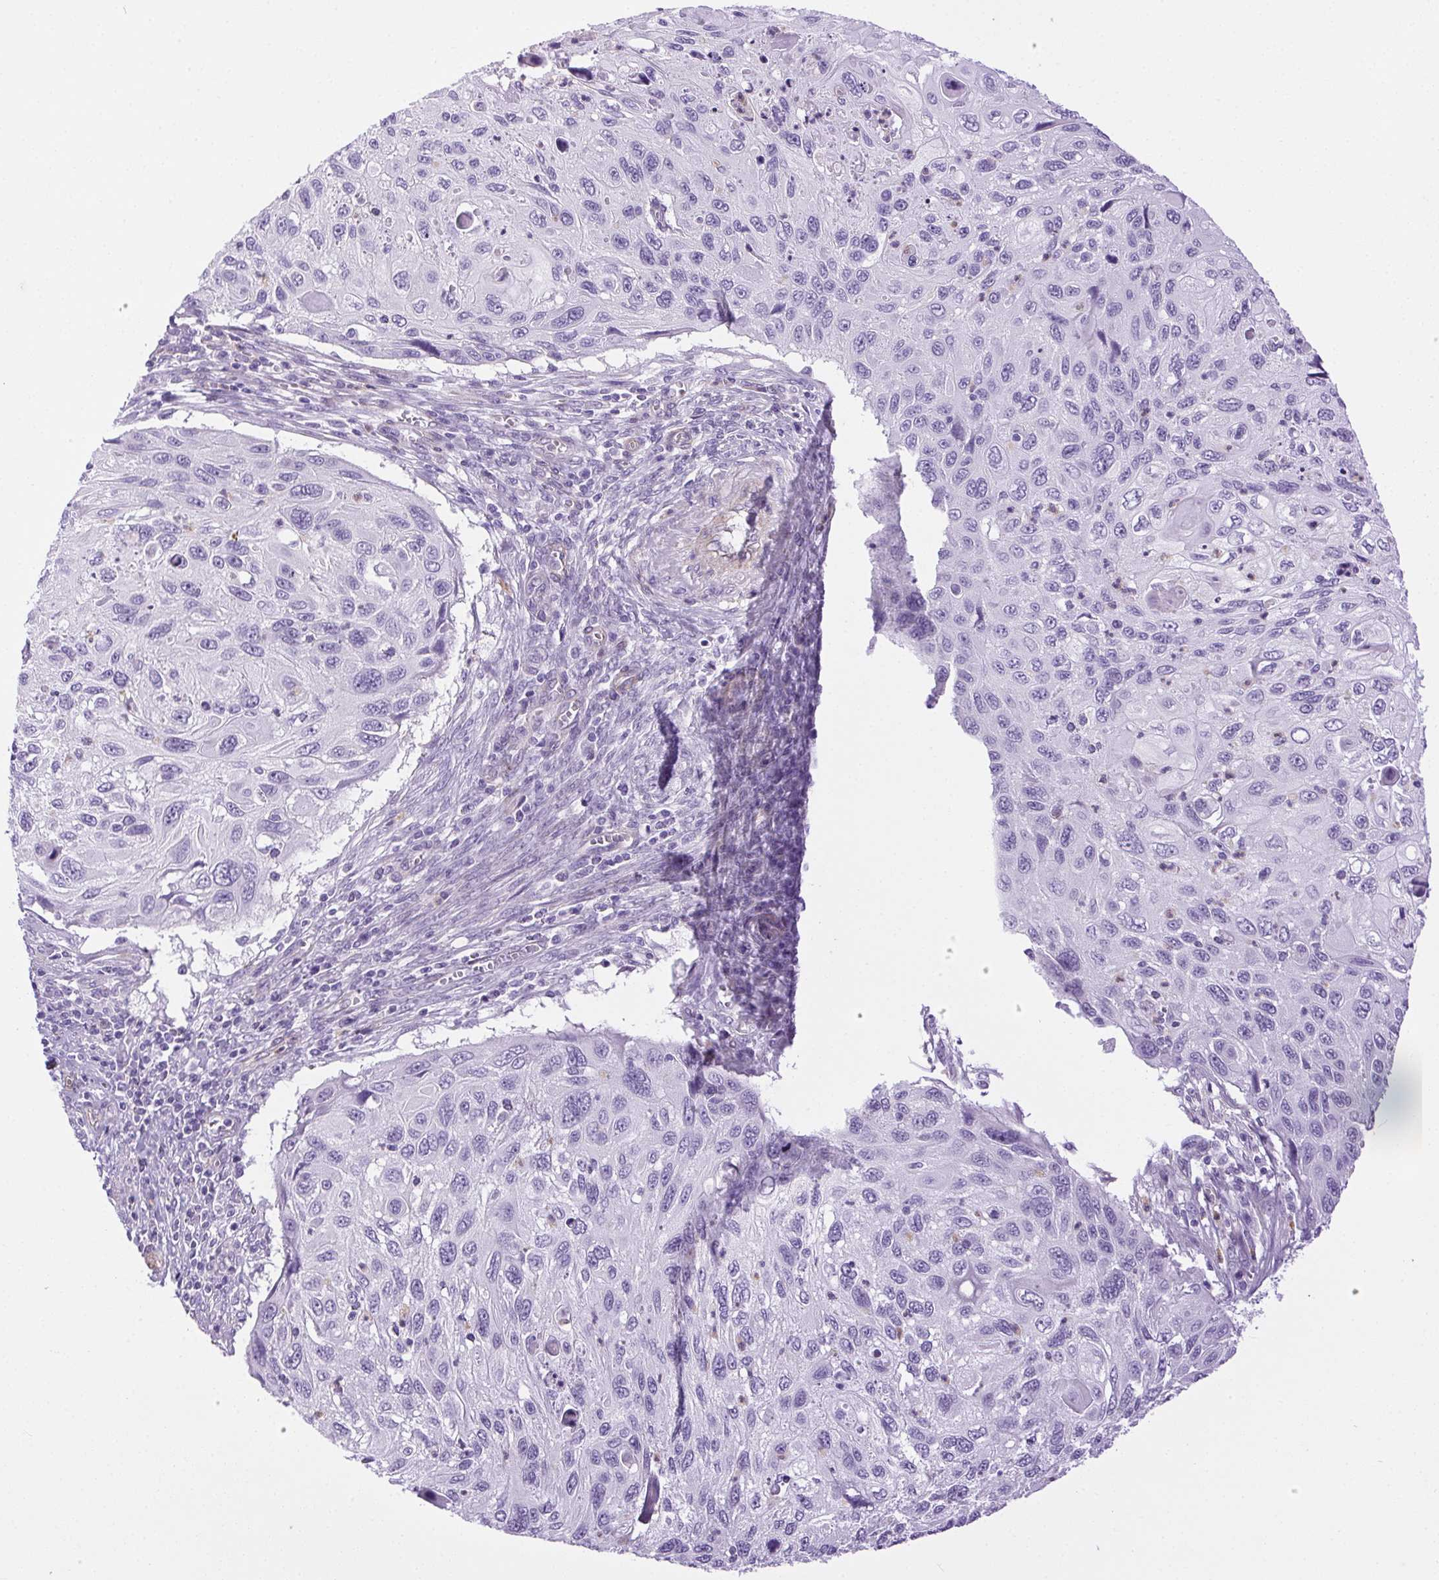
{"staining": {"intensity": "negative", "quantity": "none", "location": "none"}, "tissue": "cervical cancer", "cell_type": "Tumor cells", "image_type": "cancer", "snomed": [{"axis": "morphology", "description": "Squamous cell carcinoma, NOS"}, {"axis": "topography", "description": "Cervix"}], "caption": "This is an immunohistochemistry (IHC) histopathology image of cervical cancer (squamous cell carcinoma). There is no staining in tumor cells.", "gene": "SHCBP1L", "patient": {"sex": "female", "age": 70}}